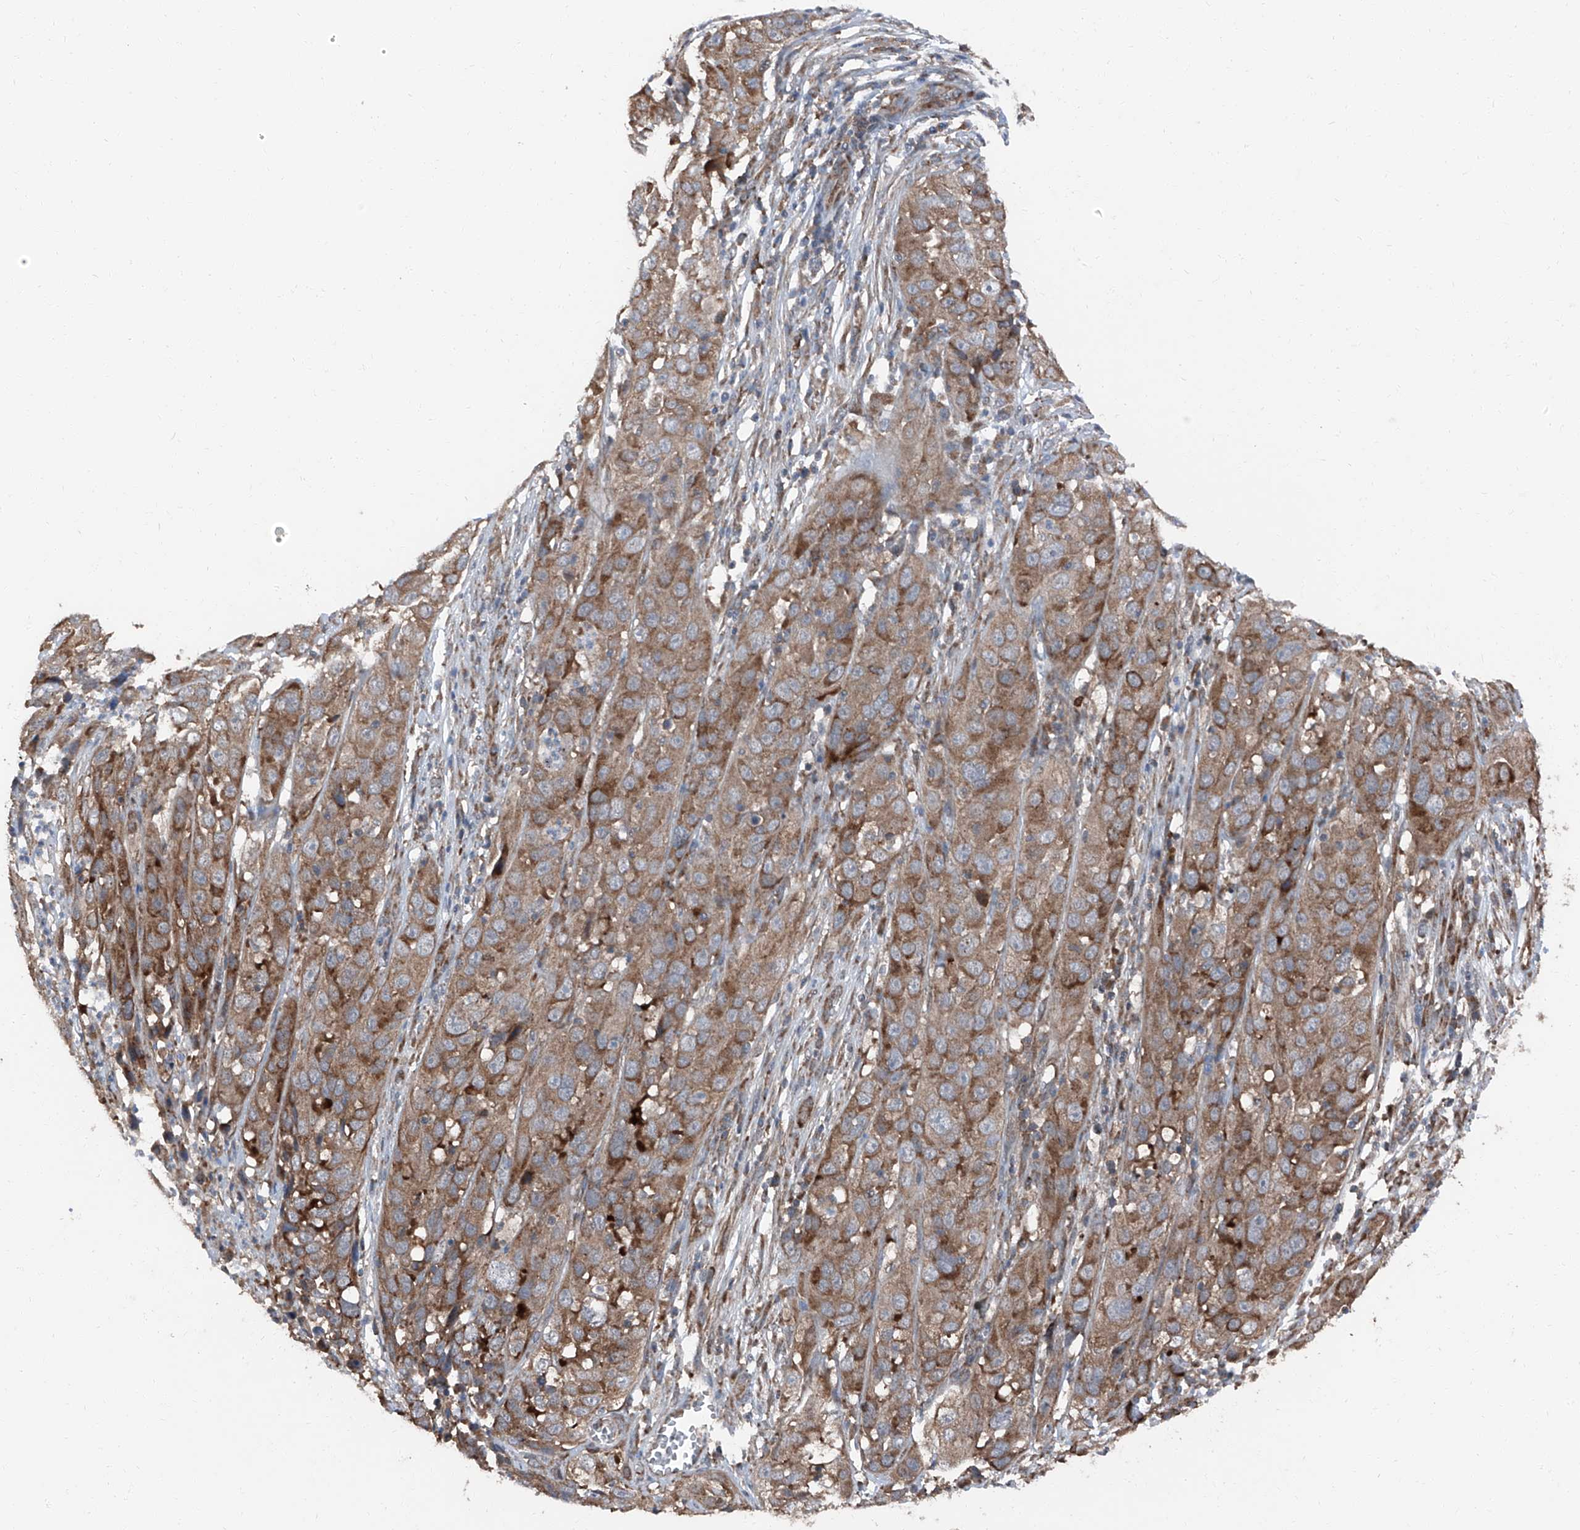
{"staining": {"intensity": "moderate", "quantity": ">75%", "location": "cytoplasmic/membranous"}, "tissue": "cervical cancer", "cell_type": "Tumor cells", "image_type": "cancer", "snomed": [{"axis": "morphology", "description": "Squamous cell carcinoma, NOS"}, {"axis": "topography", "description": "Cervix"}], "caption": "Cervical squamous cell carcinoma stained with IHC demonstrates moderate cytoplasmic/membranous staining in approximately >75% of tumor cells.", "gene": "LIMK1", "patient": {"sex": "female", "age": 32}}